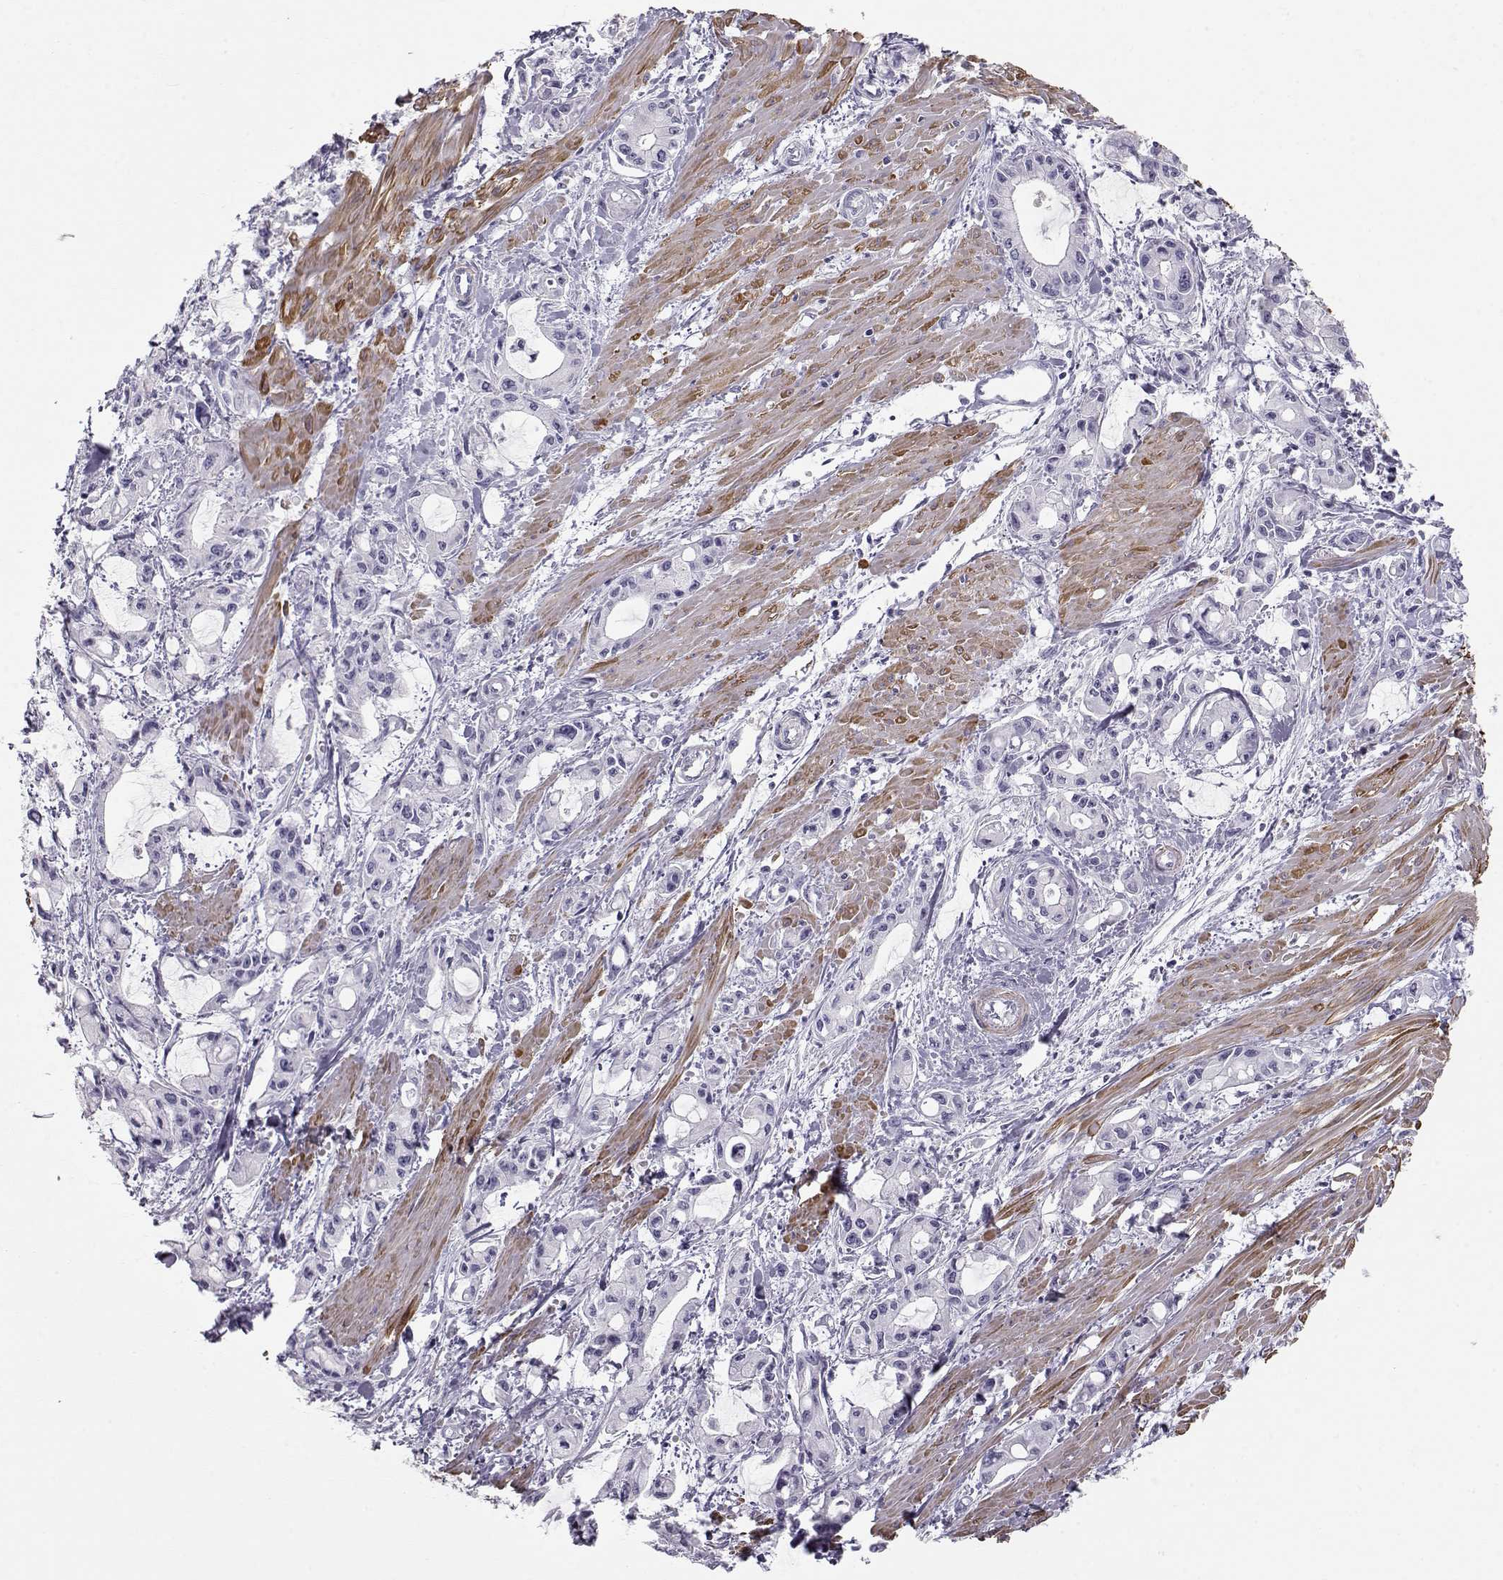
{"staining": {"intensity": "negative", "quantity": "none", "location": "none"}, "tissue": "pancreatic cancer", "cell_type": "Tumor cells", "image_type": "cancer", "snomed": [{"axis": "morphology", "description": "Adenocarcinoma, NOS"}, {"axis": "topography", "description": "Pancreas"}], "caption": "This is an IHC micrograph of pancreatic cancer. There is no positivity in tumor cells.", "gene": "SLITRK3", "patient": {"sex": "male", "age": 48}}